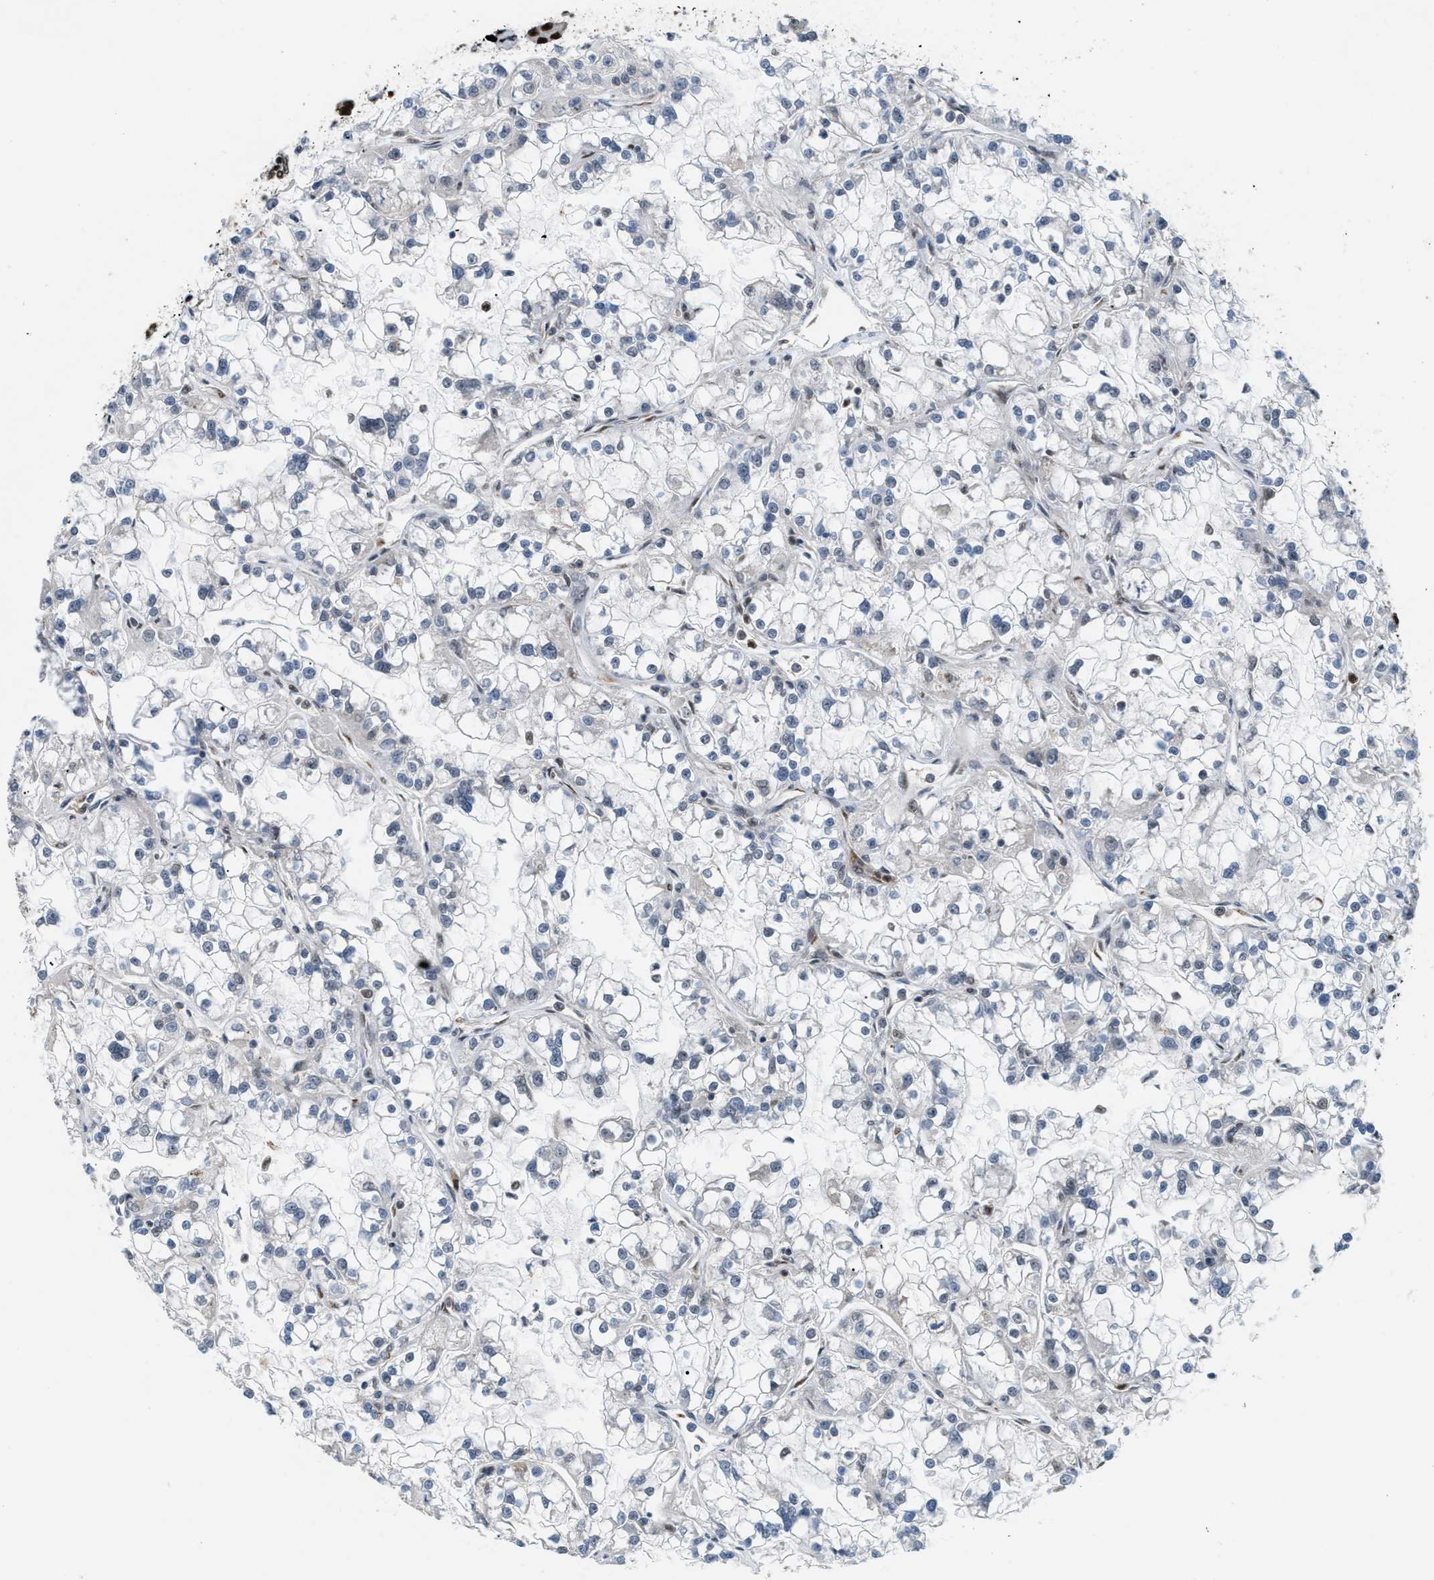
{"staining": {"intensity": "negative", "quantity": "none", "location": "none"}, "tissue": "renal cancer", "cell_type": "Tumor cells", "image_type": "cancer", "snomed": [{"axis": "morphology", "description": "Adenocarcinoma, NOS"}, {"axis": "topography", "description": "Kidney"}], "caption": "Immunohistochemical staining of human adenocarcinoma (renal) reveals no significant positivity in tumor cells. The staining is performed using DAB (3,3'-diaminobenzidine) brown chromogen with nuclei counter-stained in using hematoxylin.", "gene": "NUMA1", "patient": {"sex": "female", "age": 52}}